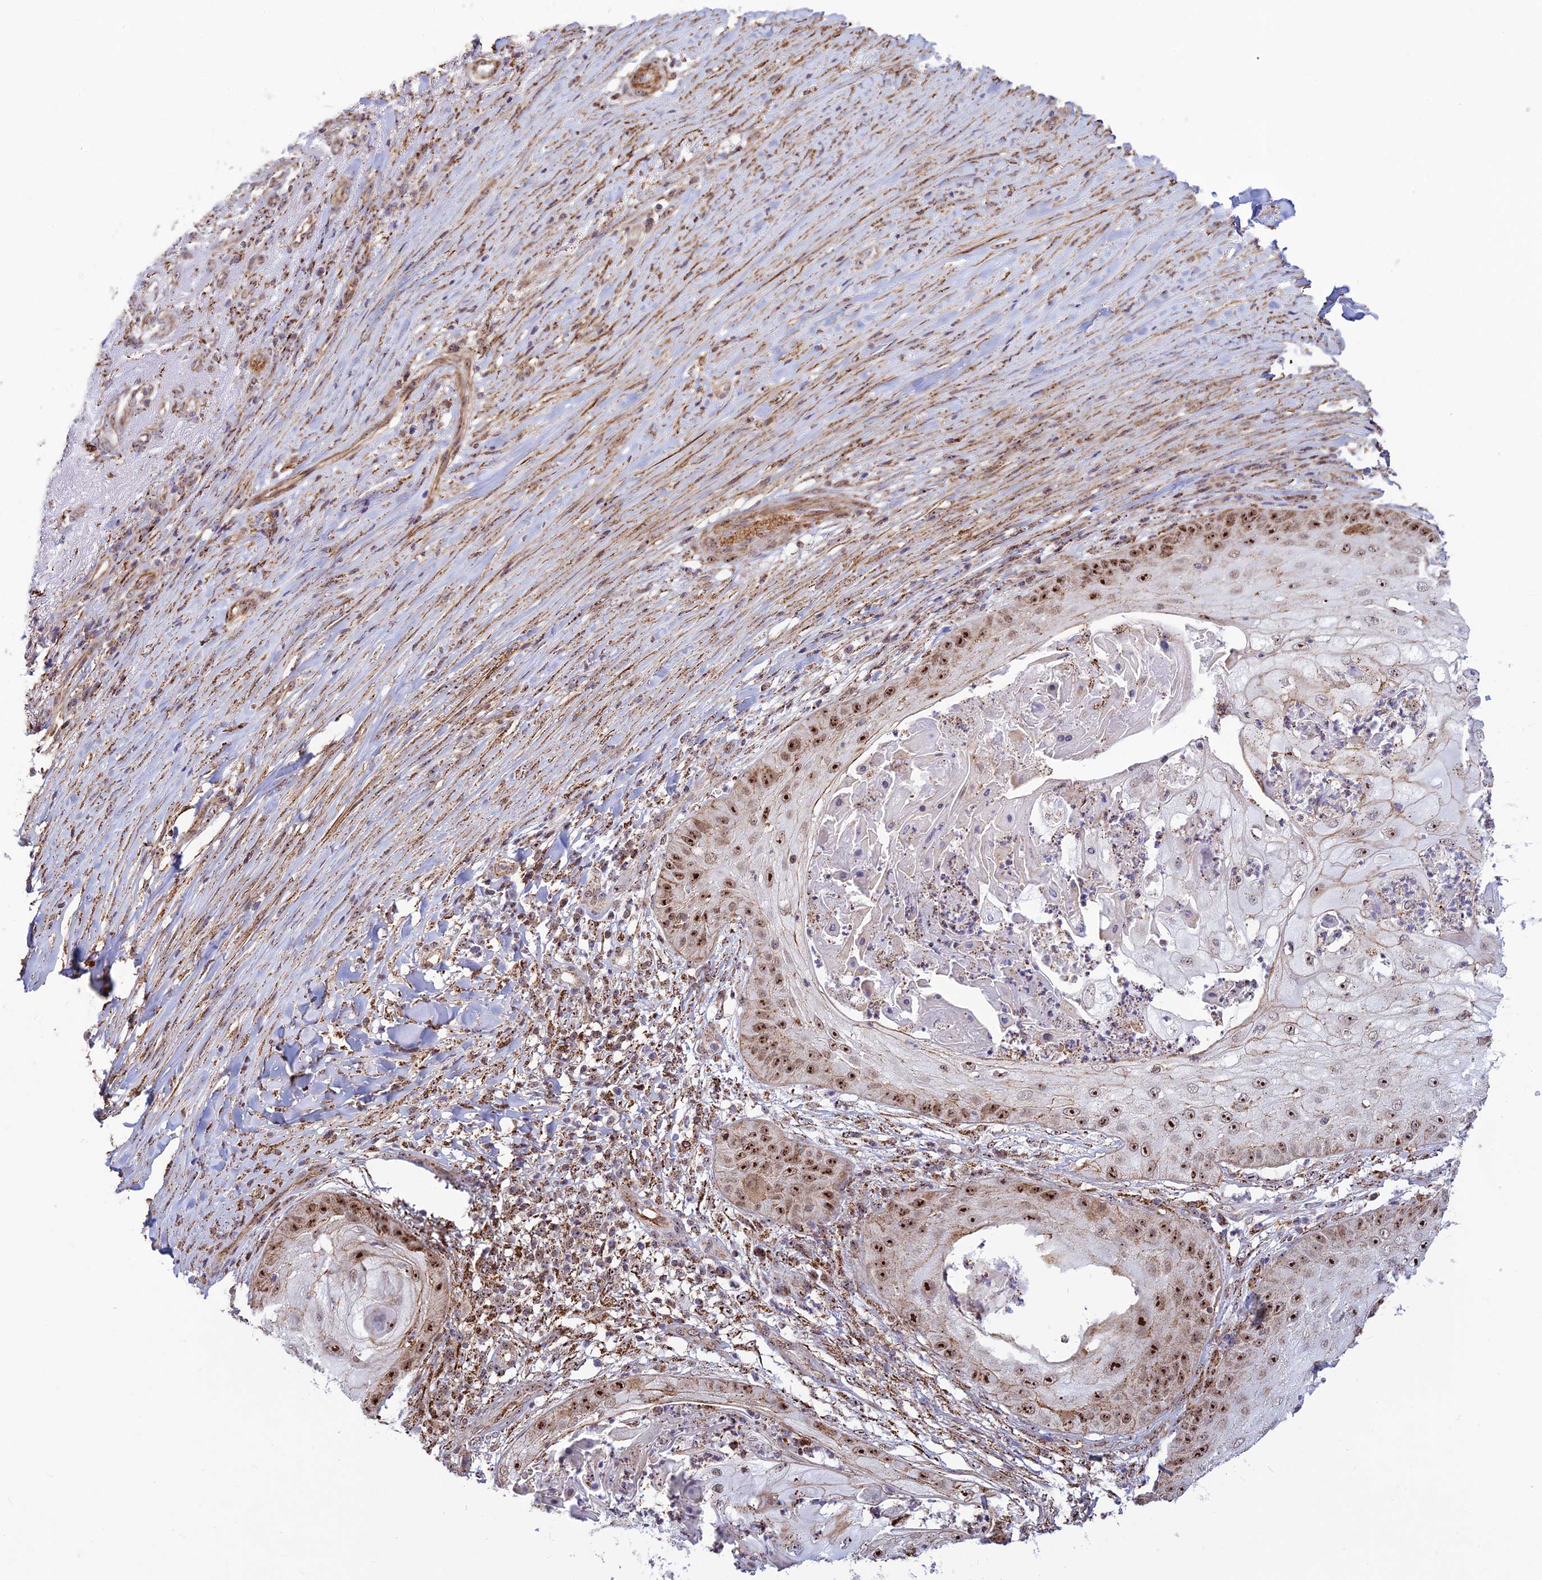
{"staining": {"intensity": "strong", "quantity": ">75%", "location": "nuclear"}, "tissue": "skin cancer", "cell_type": "Tumor cells", "image_type": "cancer", "snomed": [{"axis": "morphology", "description": "Squamous cell carcinoma, NOS"}, {"axis": "topography", "description": "Skin"}], "caption": "Immunohistochemical staining of human skin cancer exhibits high levels of strong nuclear protein staining in approximately >75% of tumor cells.", "gene": "POLR1G", "patient": {"sex": "male", "age": 70}}